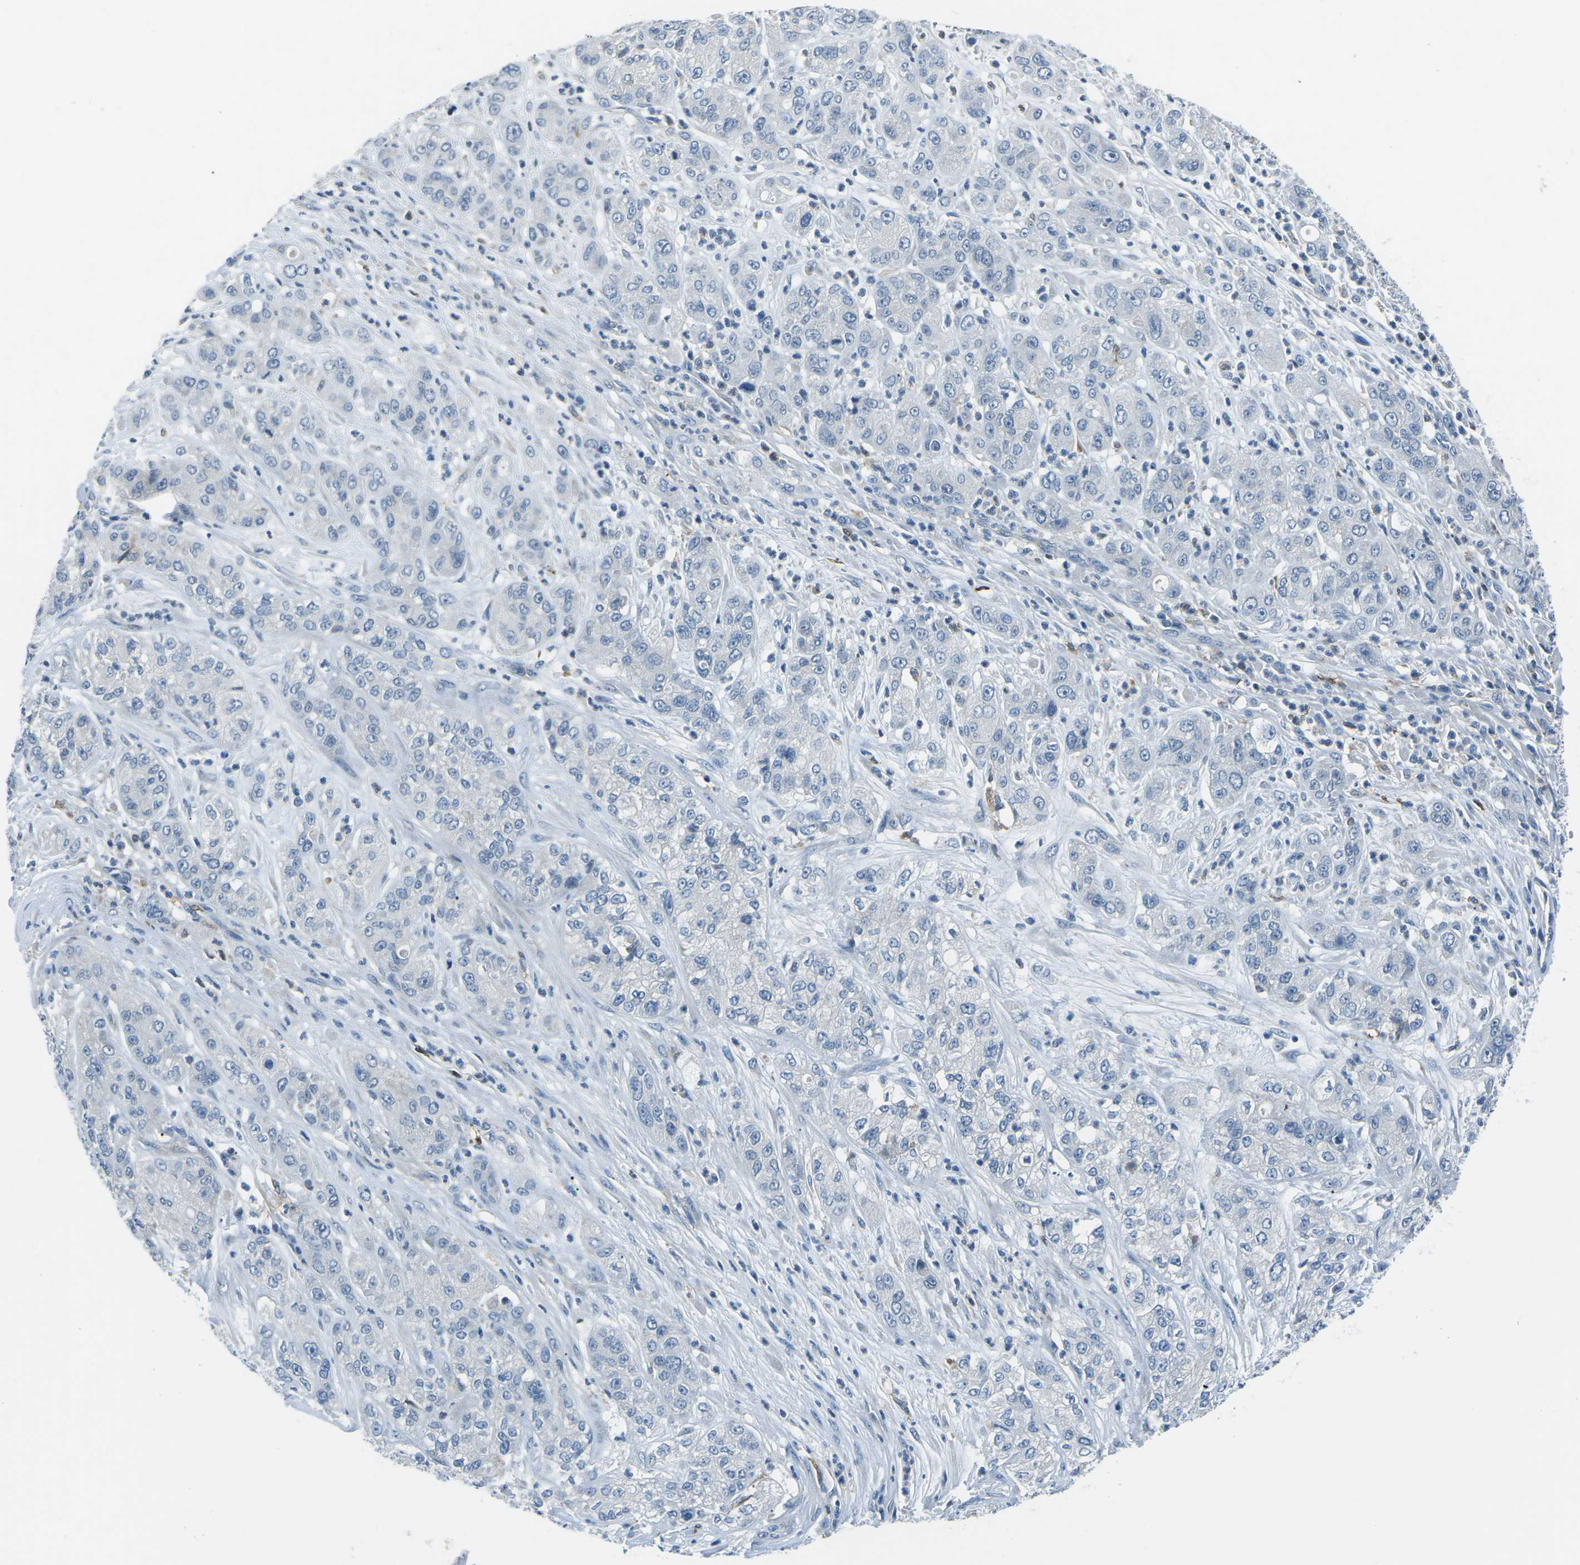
{"staining": {"intensity": "negative", "quantity": "none", "location": "none"}, "tissue": "pancreatic cancer", "cell_type": "Tumor cells", "image_type": "cancer", "snomed": [{"axis": "morphology", "description": "Adenocarcinoma, NOS"}, {"axis": "topography", "description": "Pancreas"}], "caption": "Immunohistochemistry (IHC) histopathology image of neoplastic tissue: human pancreatic cancer (adenocarcinoma) stained with DAB (3,3'-diaminobenzidine) demonstrates no significant protein staining in tumor cells.", "gene": "CD1D", "patient": {"sex": "female", "age": 78}}